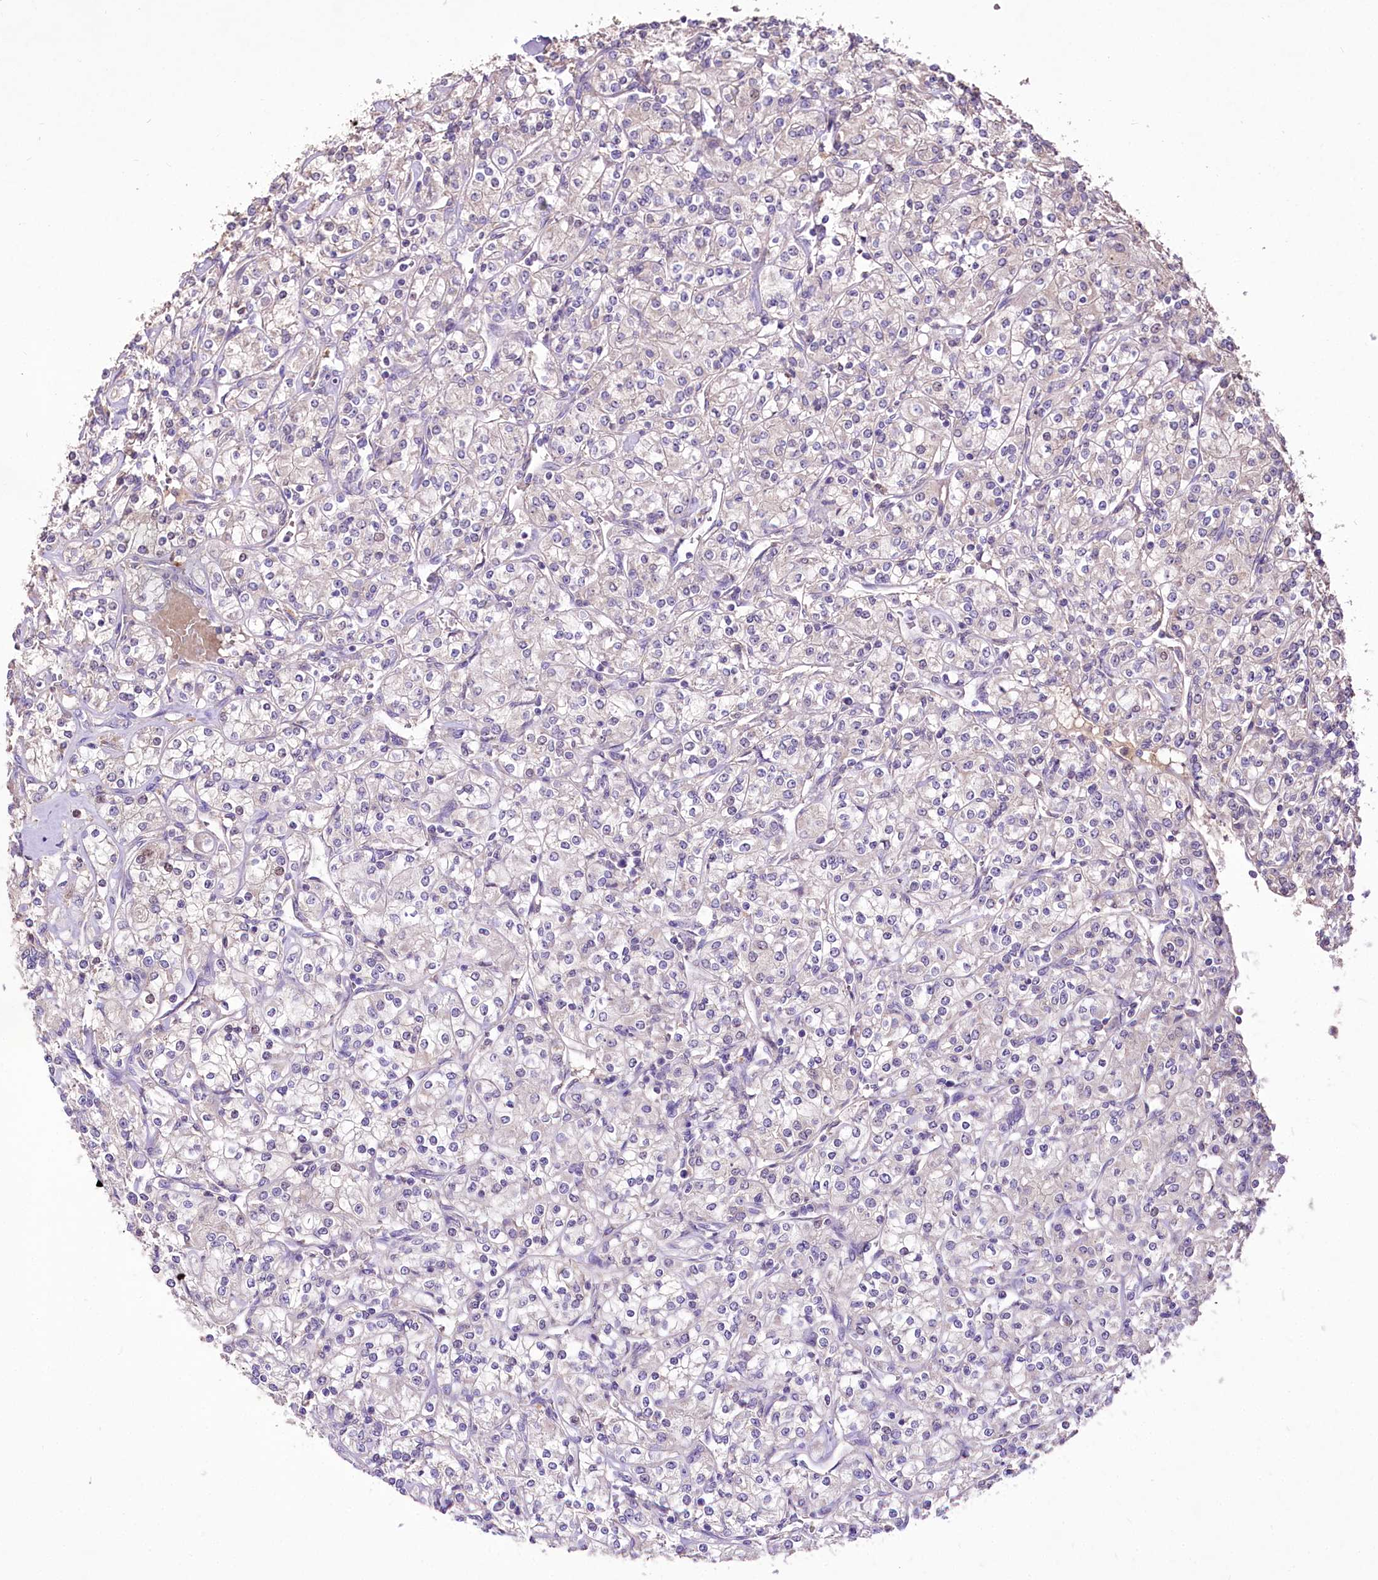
{"staining": {"intensity": "negative", "quantity": "none", "location": "none"}, "tissue": "renal cancer", "cell_type": "Tumor cells", "image_type": "cancer", "snomed": [{"axis": "morphology", "description": "Adenocarcinoma, NOS"}, {"axis": "topography", "description": "Kidney"}], "caption": "The histopathology image reveals no significant staining in tumor cells of adenocarcinoma (renal).", "gene": "PCYOX1L", "patient": {"sex": "male", "age": 77}}